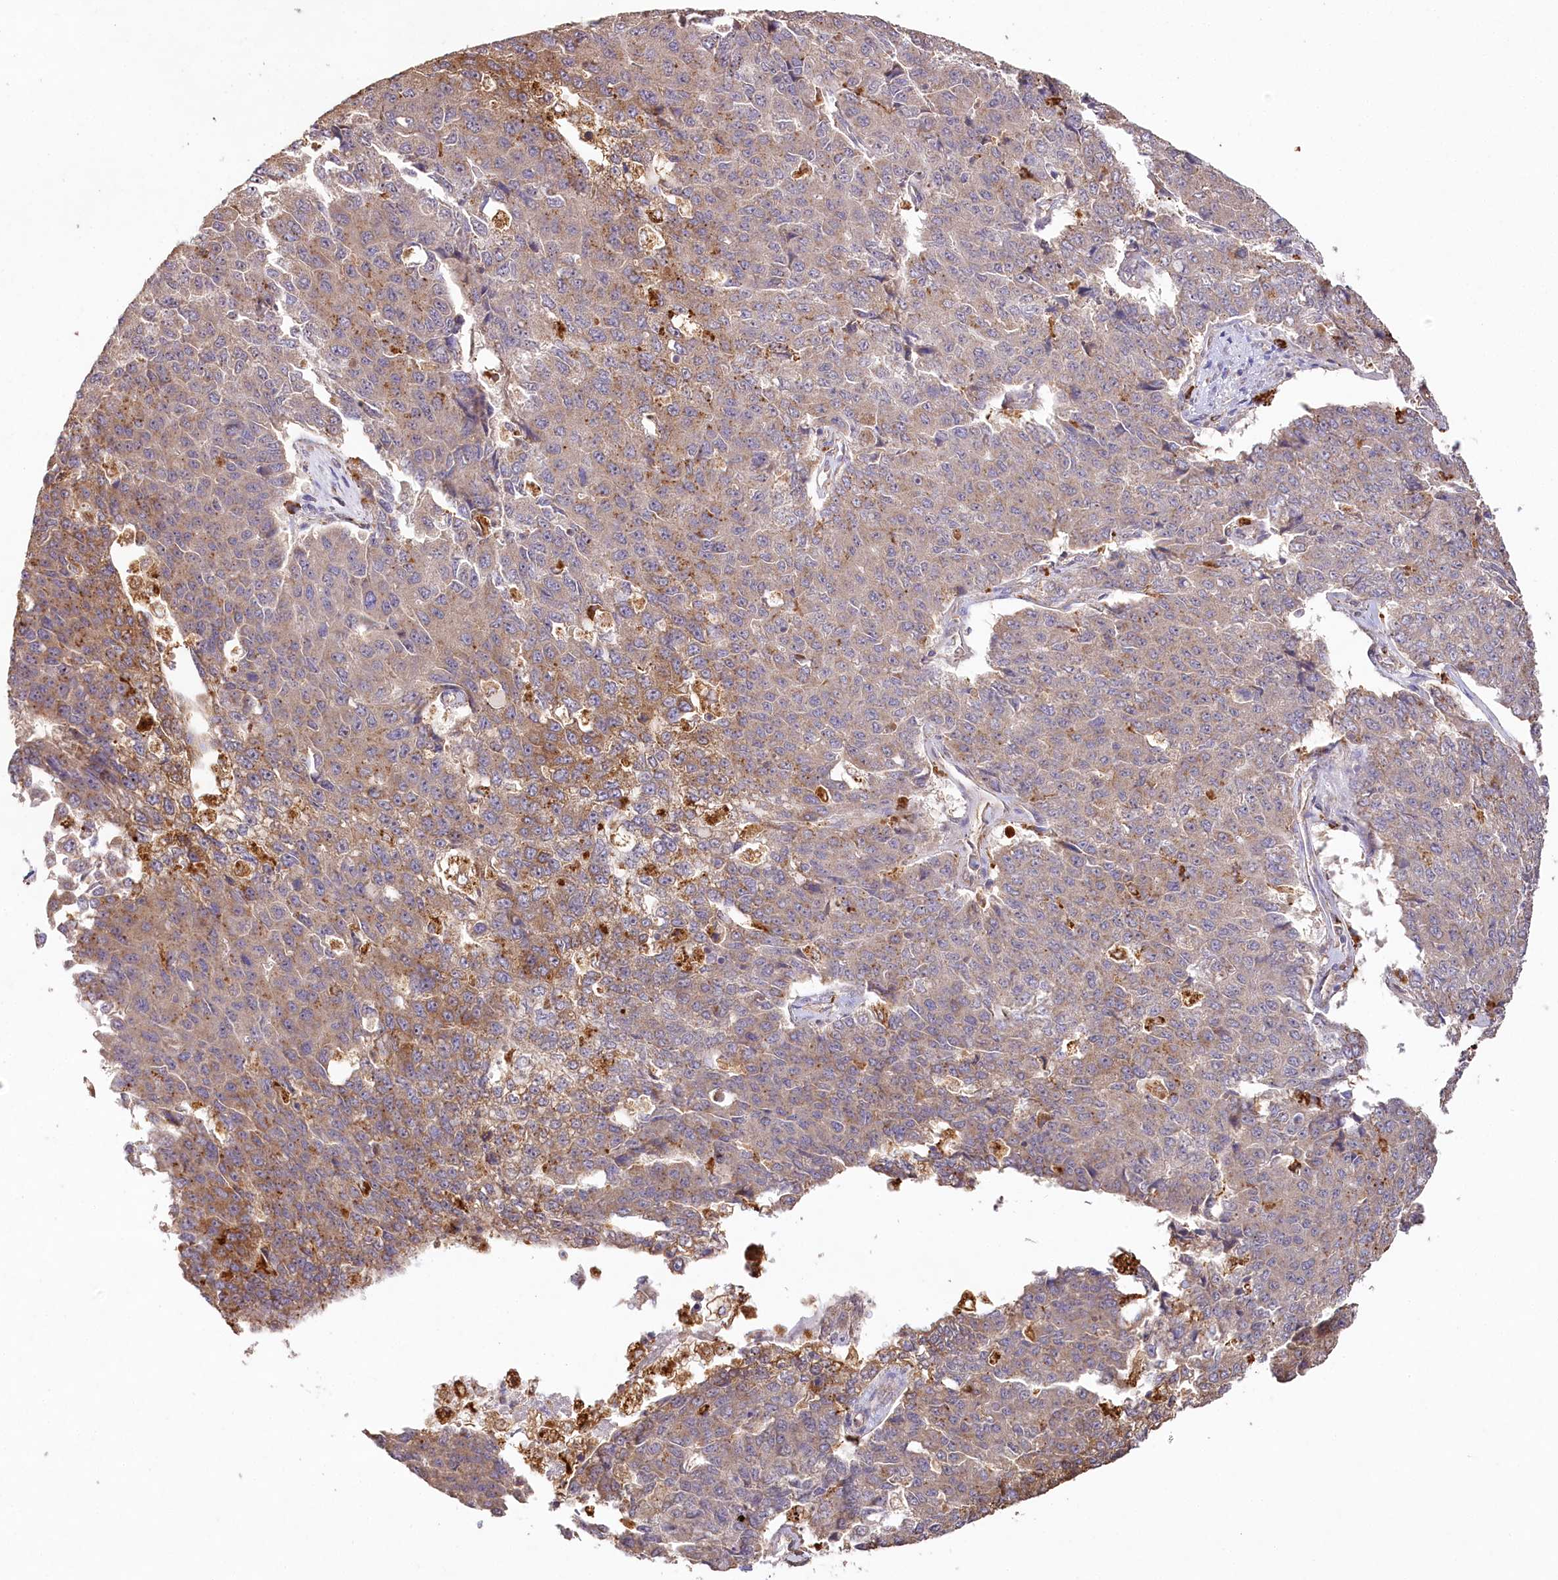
{"staining": {"intensity": "moderate", "quantity": "25%-75%", "location": "cytoplasmic/membranous"}, "tissue": "pancreatic cancer", "cell_type": "Tumor cells", "image_type": "cancer", "snomed": [{"axis": "morphology", "description": "Adenocarcinoma, NOS"}, {"axis": "topography", "description": "Pancreas"}], "caption": "Immunohistochemistry (IHC) (DAB) staining of human pancreatic cancer (adenocarcinoma) reveals moderate cytoplasmic/membranous protein staining in approximately 25%-75% of tumor cells.", "gene": "DMXL1", "patient": {"sex": "male", "age": 50}}